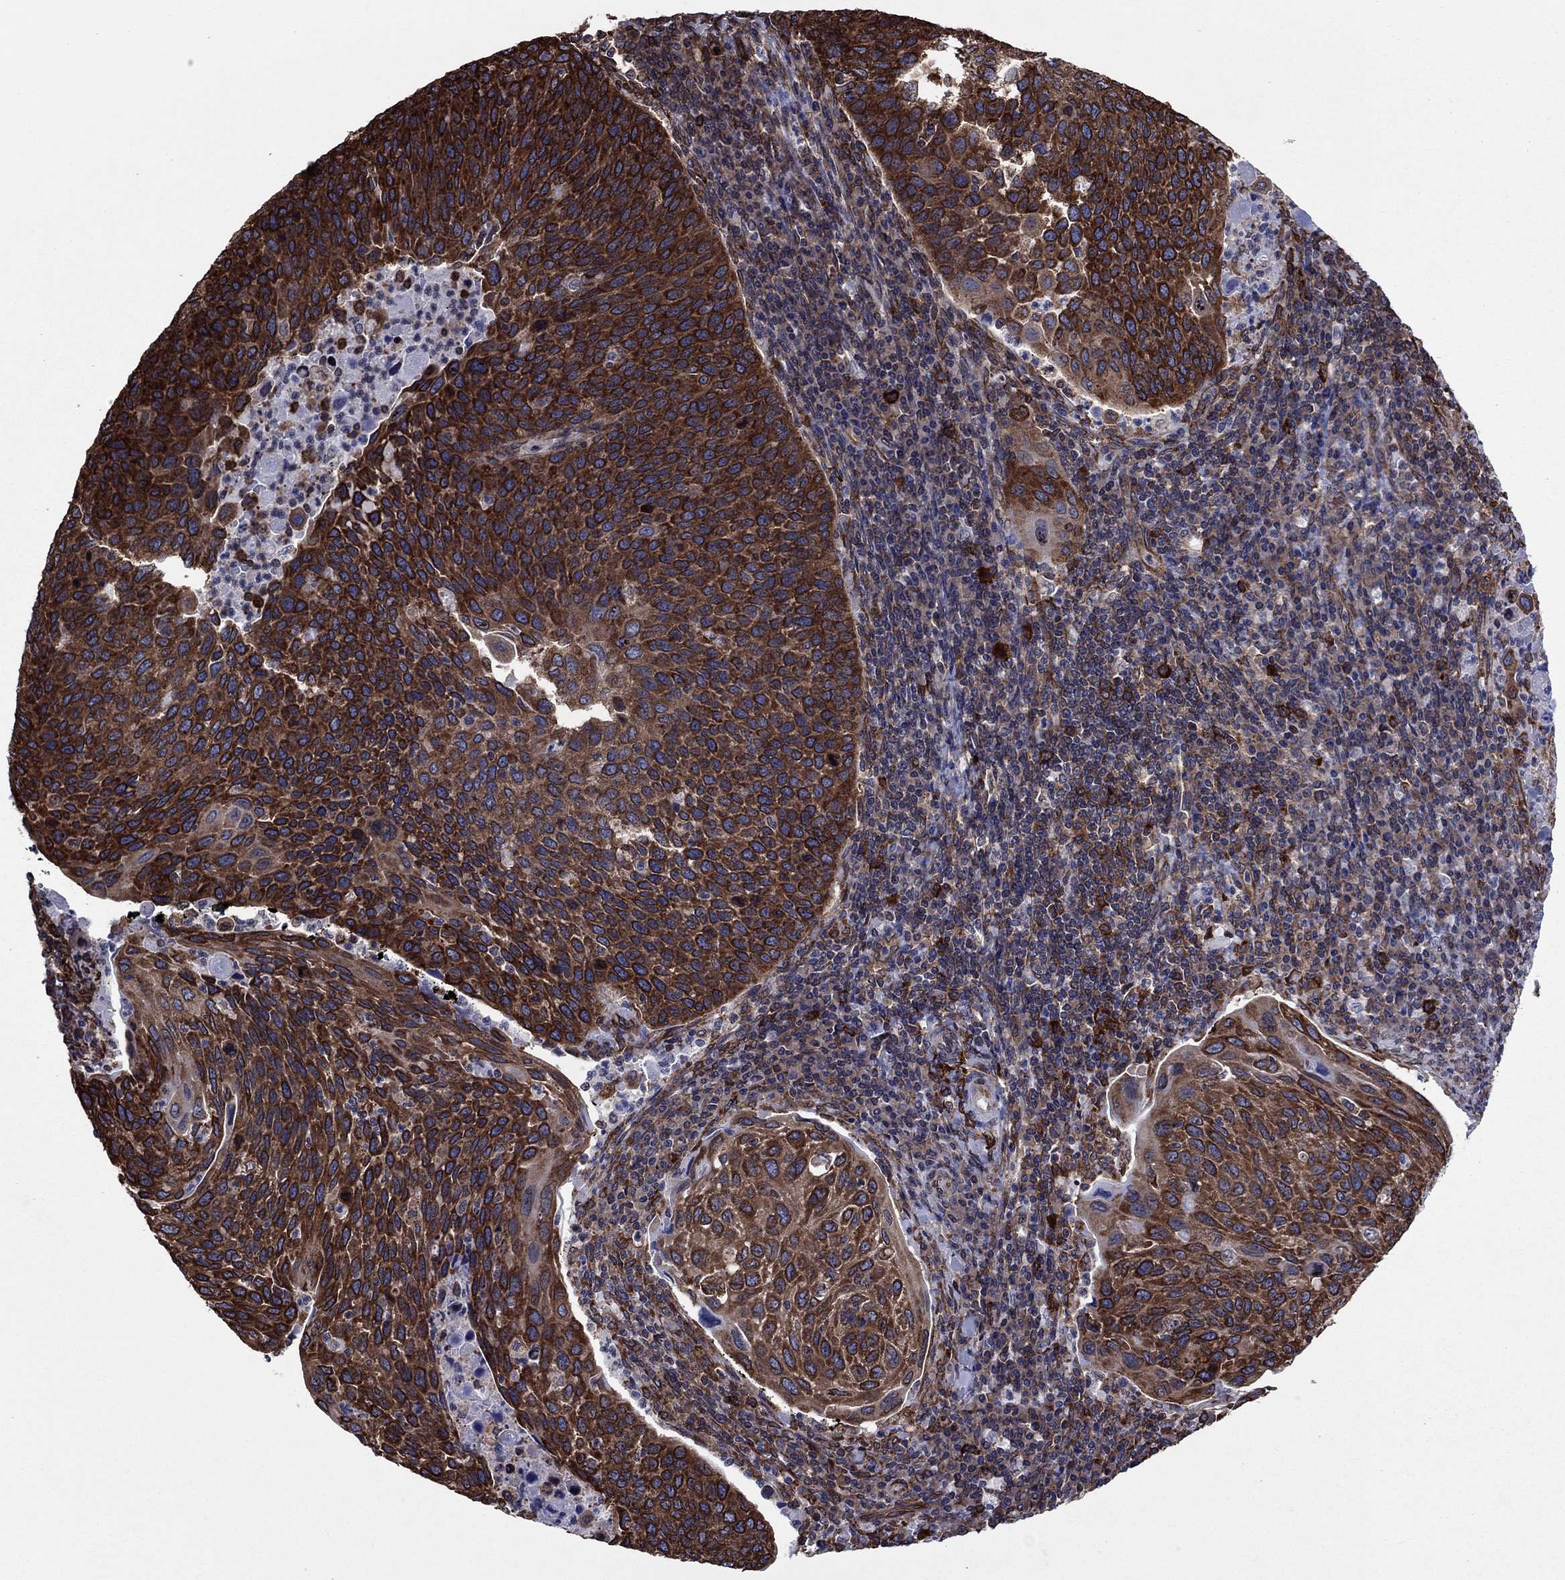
{"staining": {"intensity": "strong", "quantity": ">75%", "location": "cytoplasmic/membranous"}, "tissue": "cervical cancer", "cell_type": "Tumor cells", "image_type": "cancer", "snomed": [{"axis": "morphology", "description": "Squamous cell carcinoma, NOS"}, {"axis": "topography", "description": "Cervix"}], "caption": "Squamous cell carcinoma (cervical) stained for a protein (brown) exhibits strong cytoplasmic/membranous positive expression in about >75% of tumor cells.", "gene": "YBX1", "patient": {"sex": "female", "age": 54}}